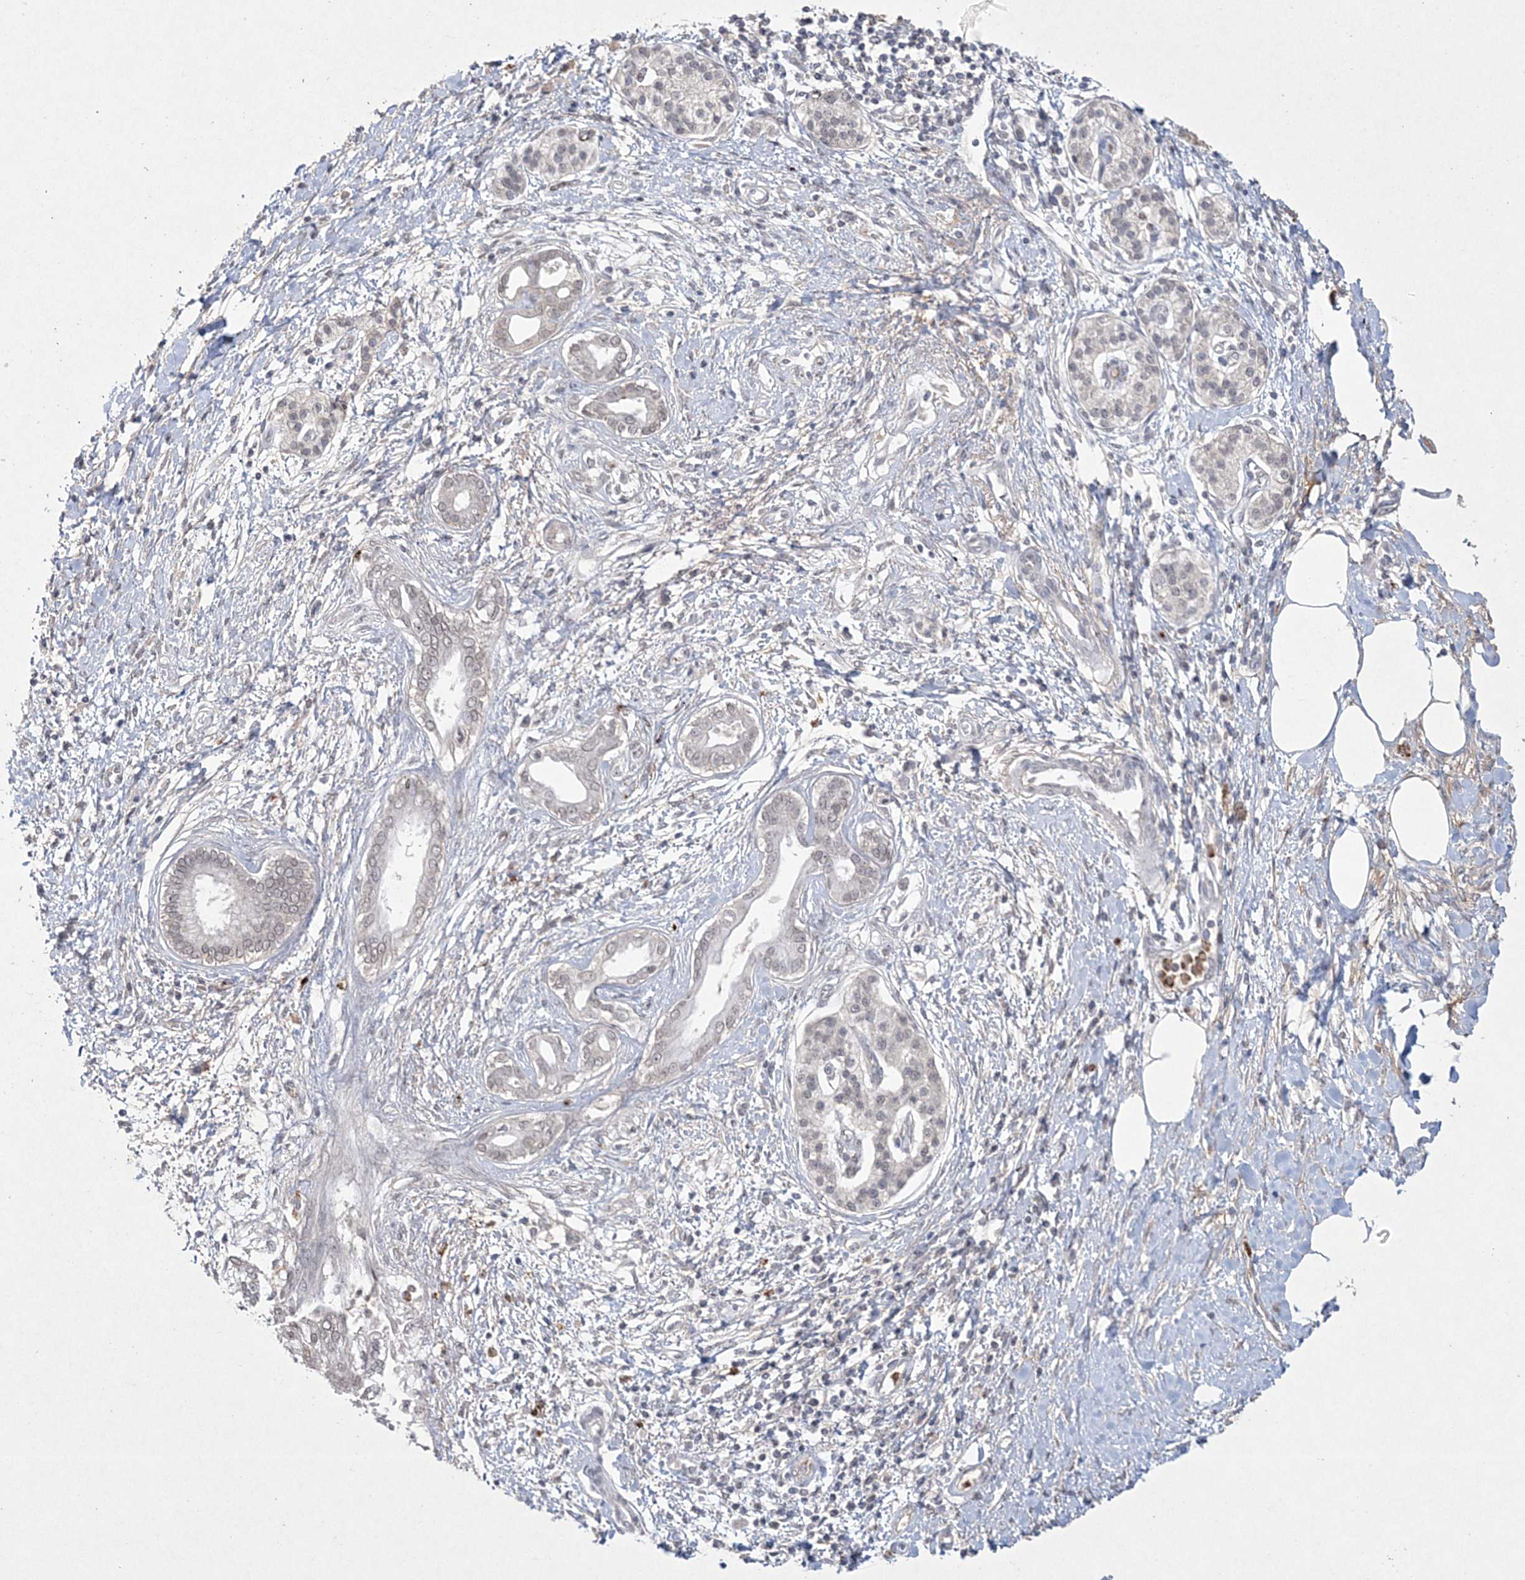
{"staining": {"intensity": "negative", "quantity": "none", "location": "none"}, "tissue": "pancreatic cancer", "cell_type": "Tumor cells", "image_type": "cancer", "snomed": [{"axis": "morphology", "description": "Adenocarcinoma, NOS"}, {"axis": "topography", "description": "Pancreas"}], "caption": "IHC of human pancreatic cancer reveals no positivity in tumor cells.", "gene": "DPCD", "patient": {"sex": "male", "age": 58}}